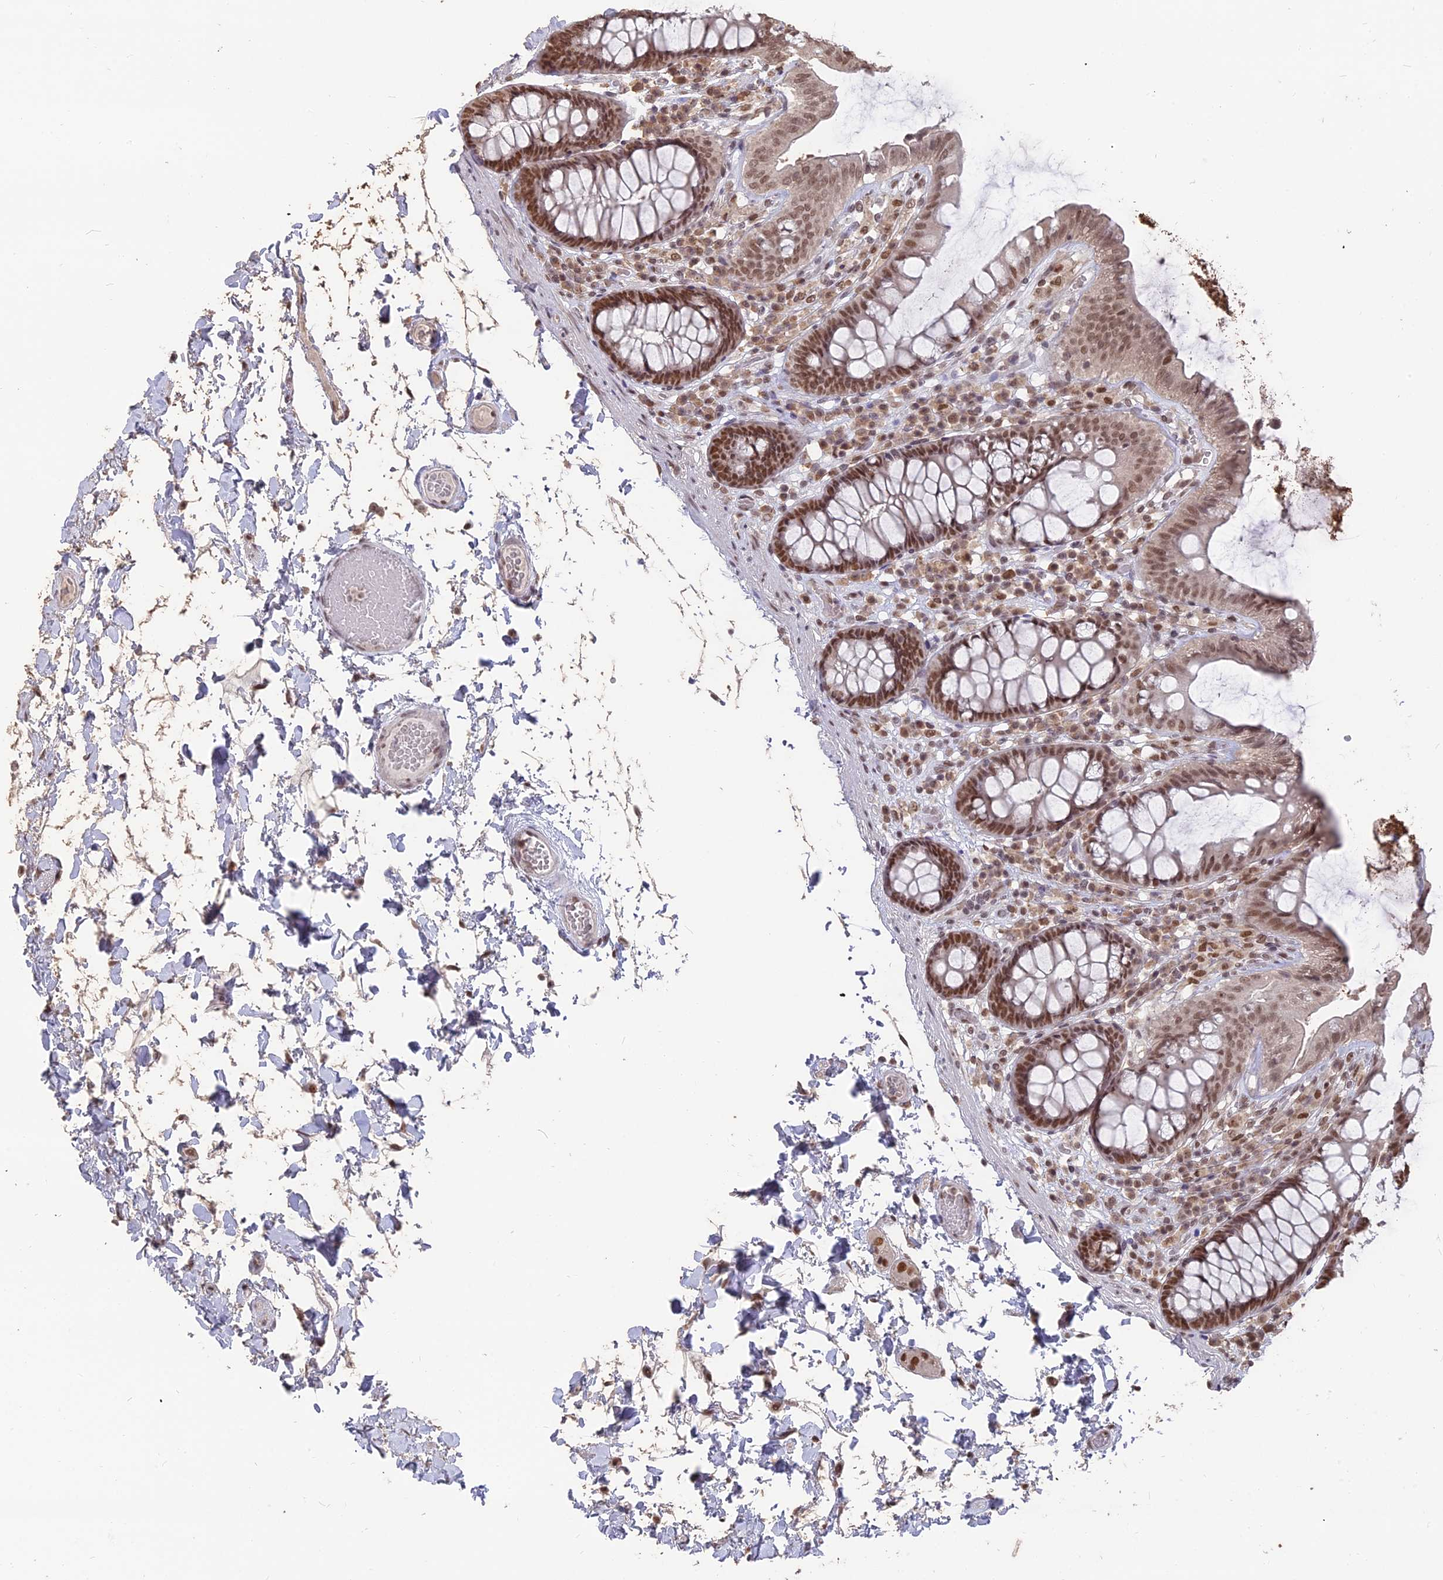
{"staining": {"intensity": "weak", "quantity": "25%-75%", "location": "nuclear"}, "tissue": "colon", "cell_type": "Endothelial cells", "image_type": "normal", "snomed": [{"axis": "morphology", "description": "Normal tissue, NOS"}, {"axis": "topography", "description": "Colon"}], "caption": "A high-resolution histopathology image shows immunohistochemistry (IHC) staining of benign colon, which demonstrates weak nuclear expression in approximately 25%-75% of endothelial cells.", "gene": "NR1H3", "patient": {"sex": "male", "age": 84}}